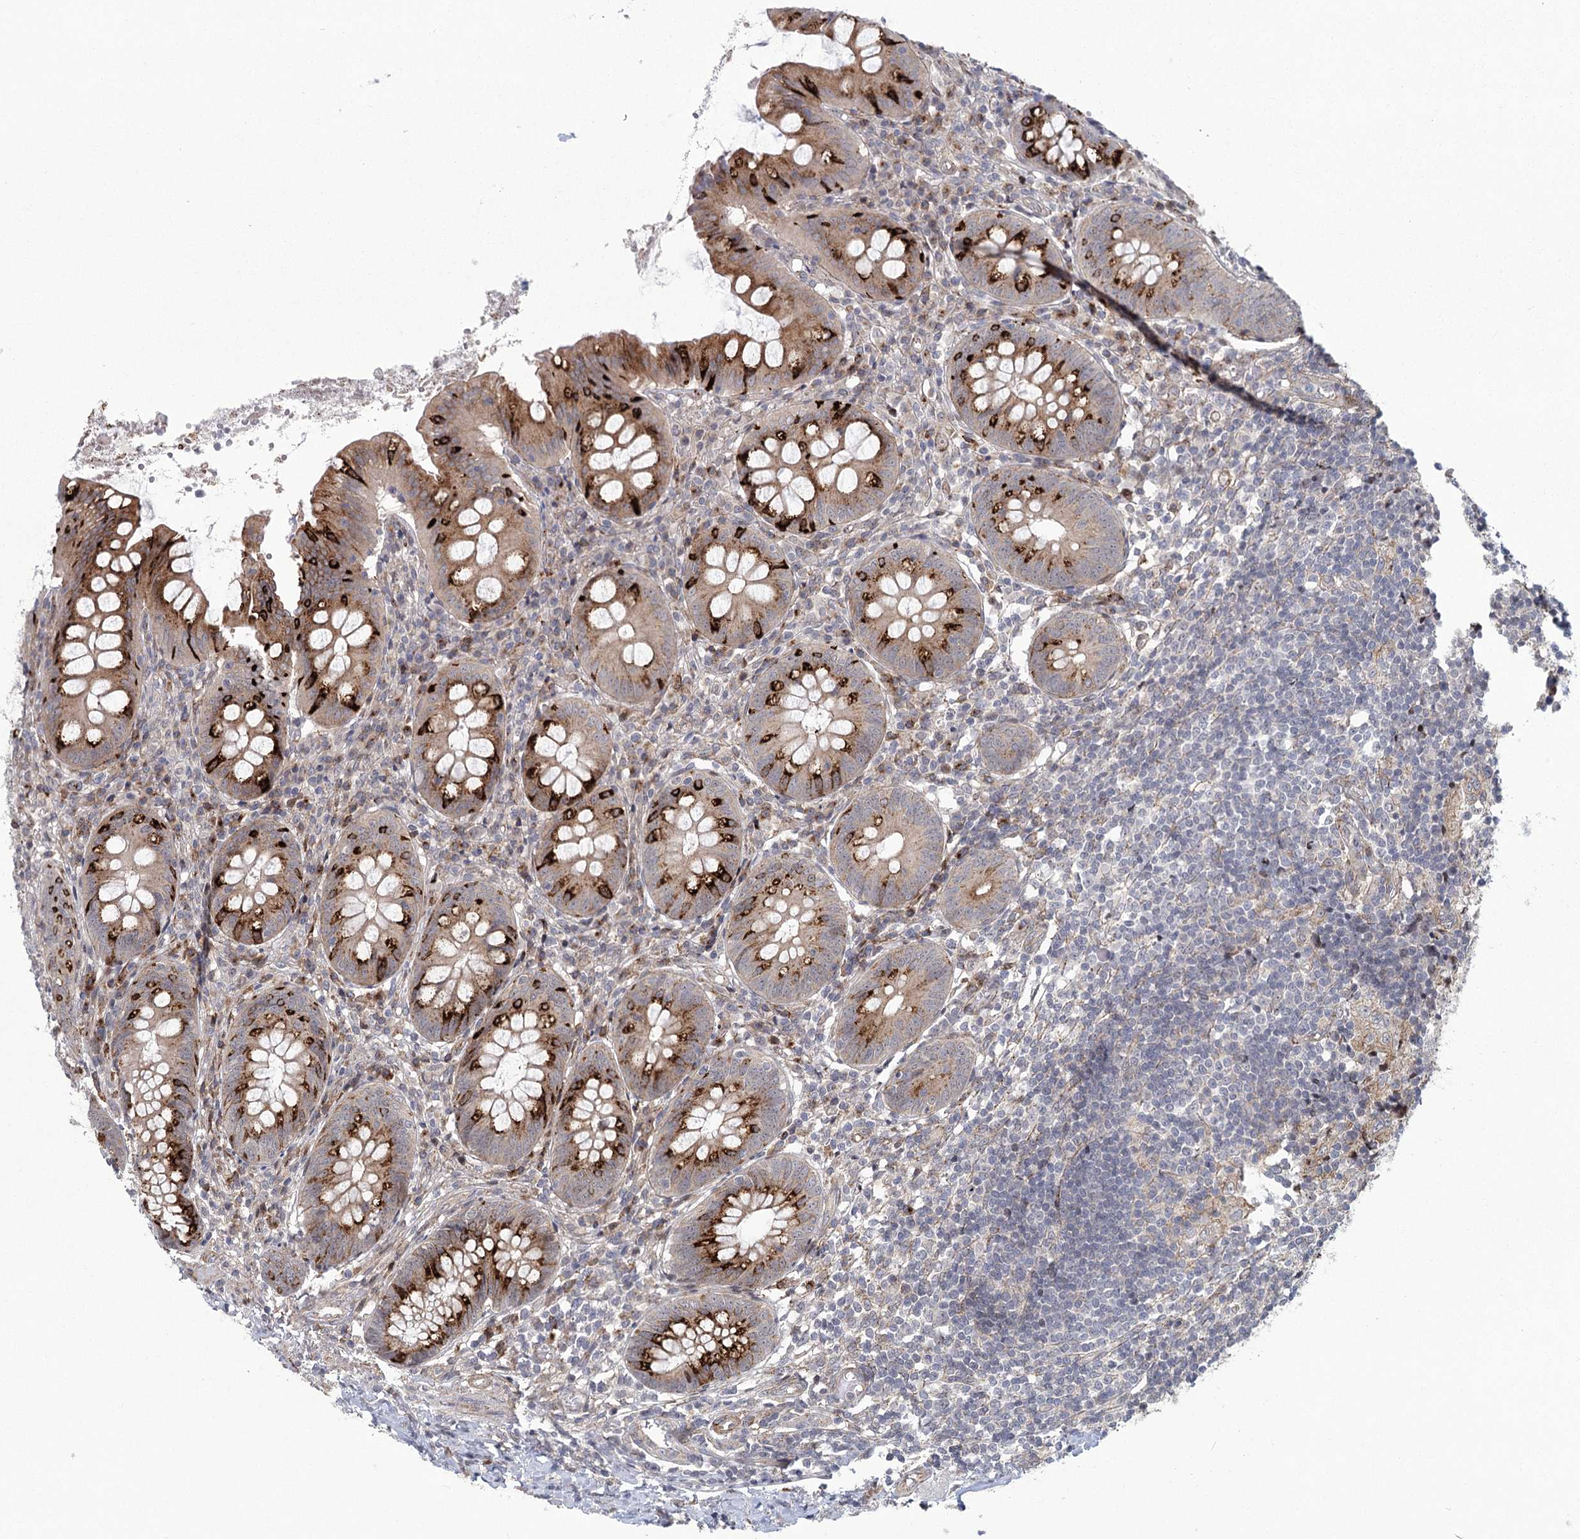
{"staining": {"intensity": "strong", "quantity": ">75%", "location": "cytoplasmic/membranous"}, "tissue": "appendix", "cell_type": "Glandular cells", "image_type": "normal", "snomed": [{"axis": "morphology", "description": "Normal tissue, NOS"}, {"axis": "topography", "description": "Appendix"}], "caption": "High-magnification brightfield microscopy of benign appendix stained with DAB (brown) and counterstained with hematoxylin (blue). glandular cells exhibit strong cytoplasmic/membranous staining is identified in approximately>75% of cells. The protein of interest is shown in brown color, while the nuclei are stained blue.", "gene": "PARM1", "patient": {"sex": "female", "age": 54}}